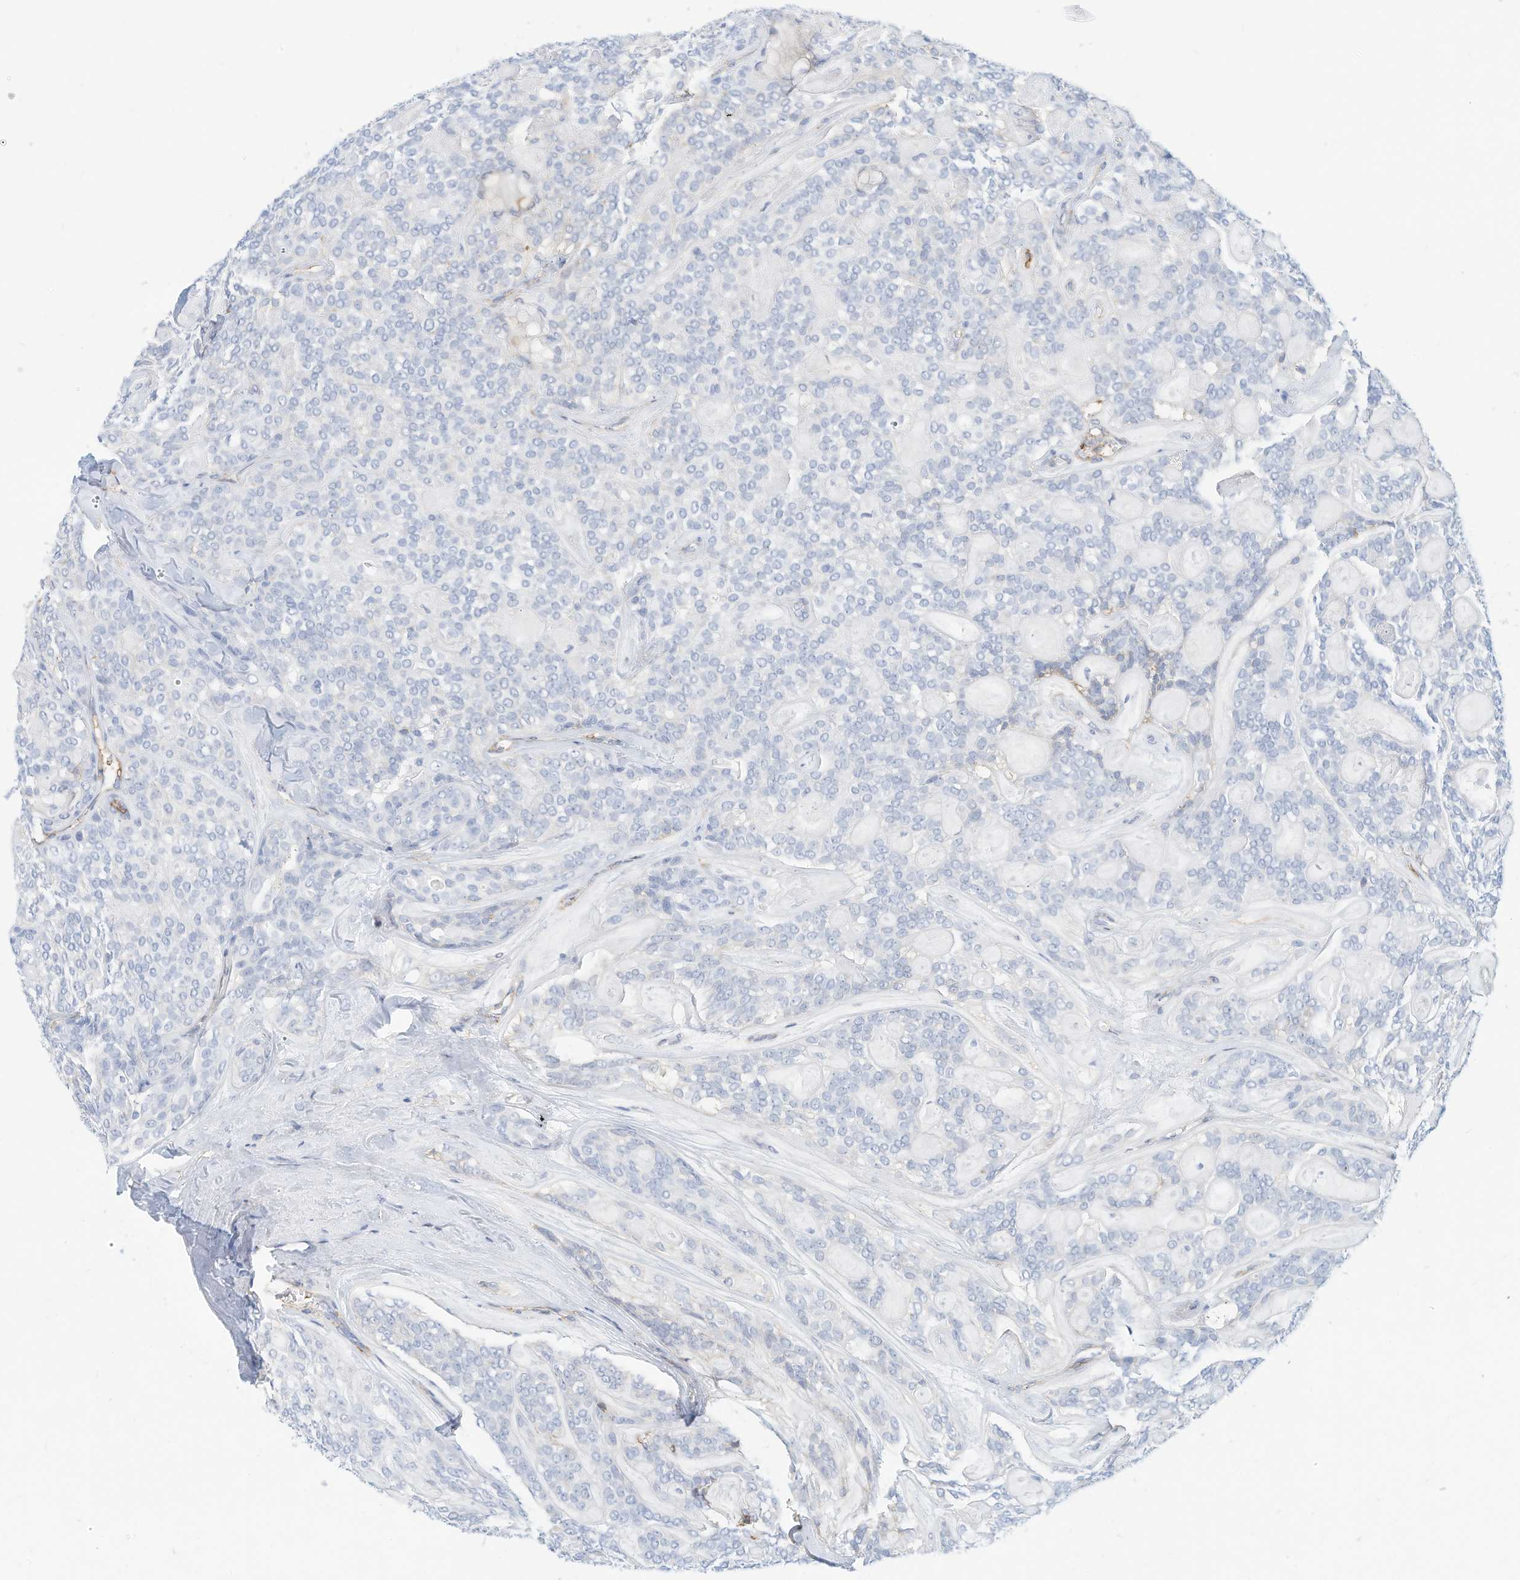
{"staining": {"intensity": "negative", "quantity": "none", "location": "none"}, "tissue": "head and neck cancer", "cell_type": "Tumor cells", "image_type": "cancer", "snomed": [{"axis": "morphology", "description": "Adenocarcinoma, NOS"}, {"axis": "topography", "description": "Head-Neck"}], "caption": "The histopathology image displays no significant positivity in tumor cells of adenocarcinoma (head and neck). (Stains: DAB (3,3'-diaminobenzidine) IHC with hematoxylin counter stain, Microscopy: brightfield microscopy at high magnification).", "gene": "TXNDC9", "patient": {"sex": "male", "age": 66}}